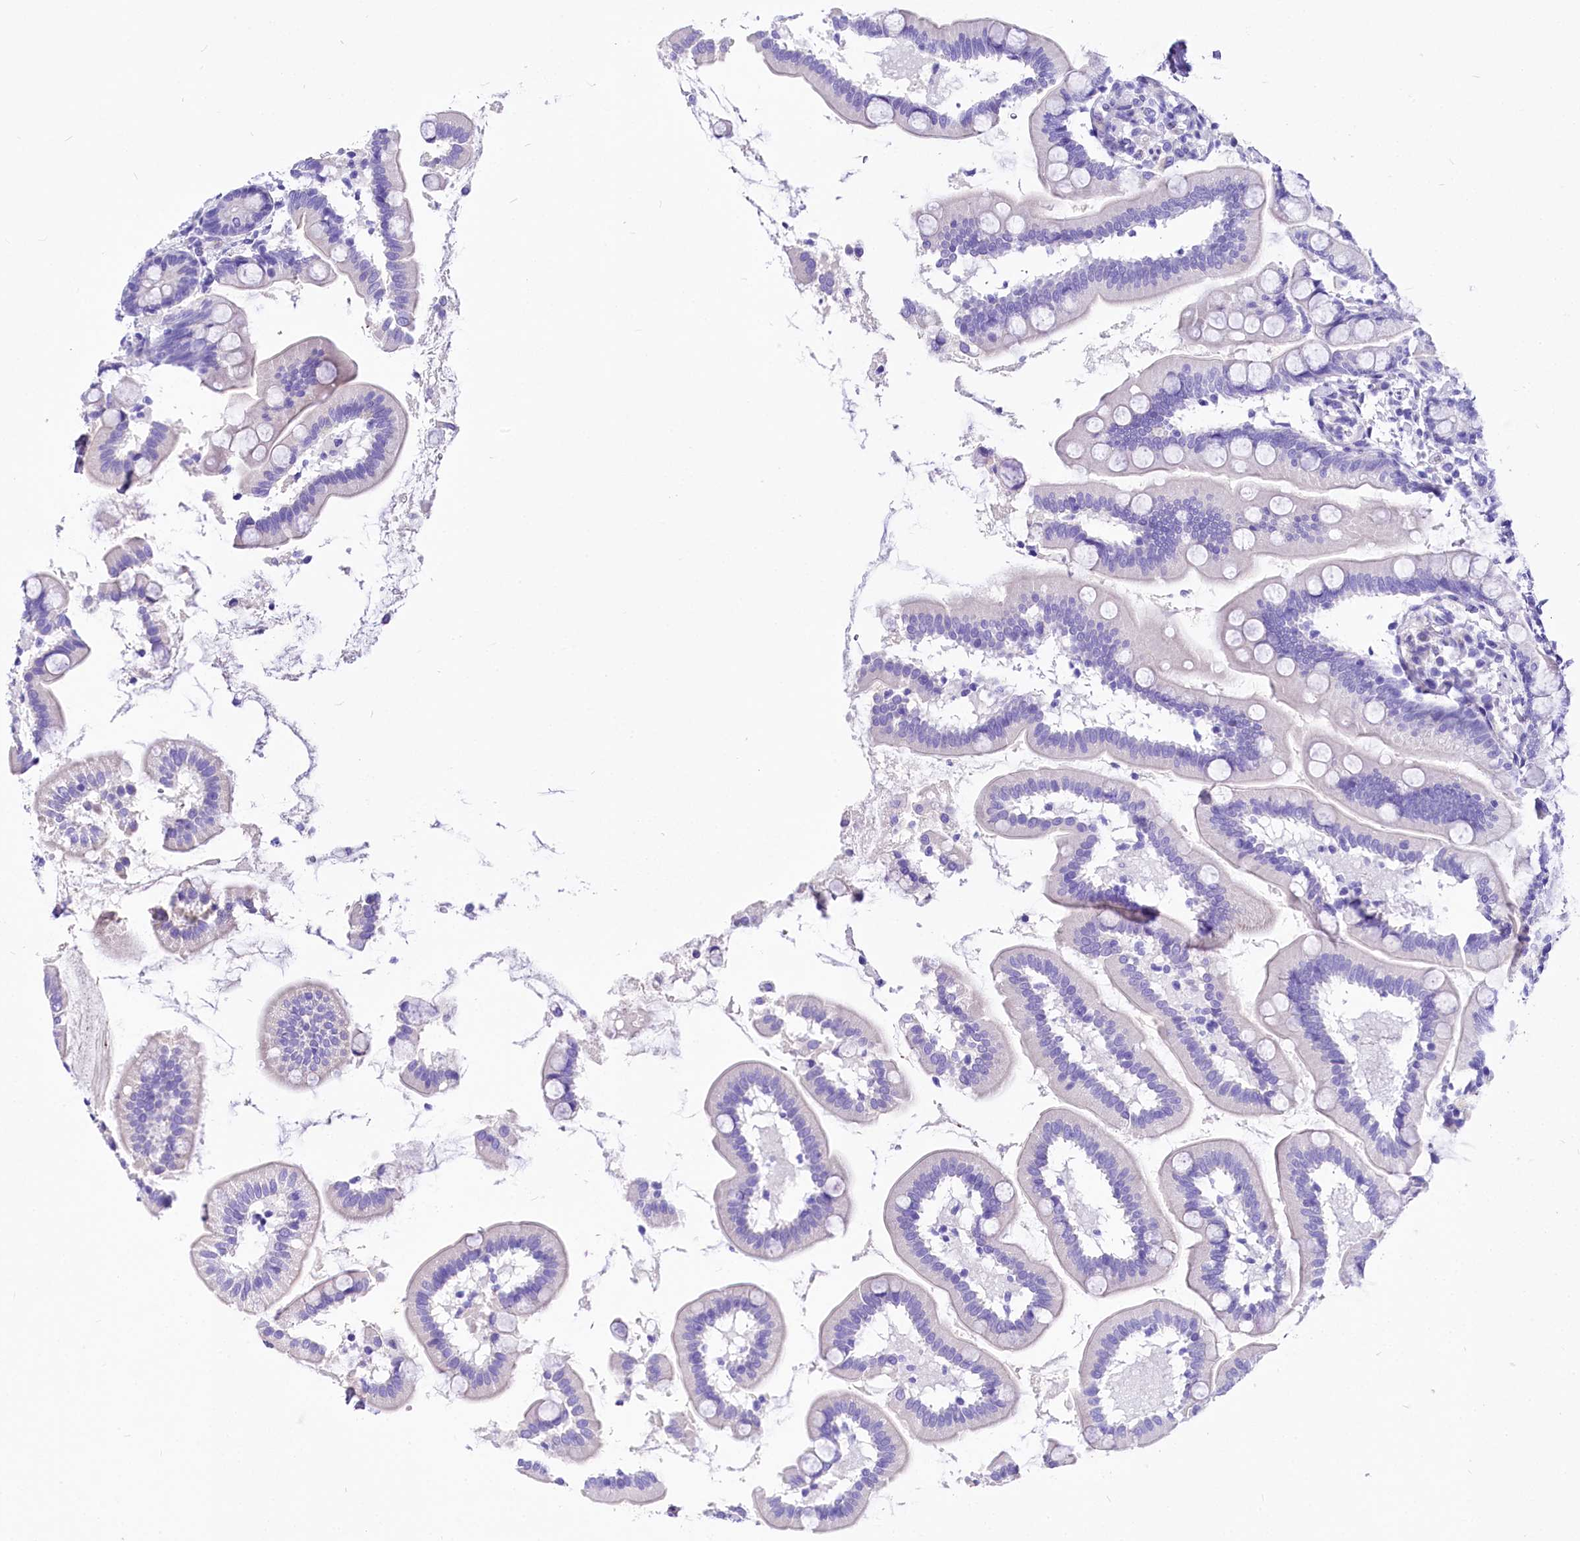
{"staining": {"intensity": "negative", "quantity": "none", "location": "none"}, "tissue": "small intestine", "cell_type": "Glandular cells", "image_type": "normal", "snomed": [{"axis": "morphology", "description": "Normal tissue, NOS"}, {"axis": "topography", "description": "Small intestine"}], "caption": "The IHC histopathology image has no significant expression in glandular cells of small intestine.", "gene": "A2ML1", "patient": {"sex": "female", "age": 64}}